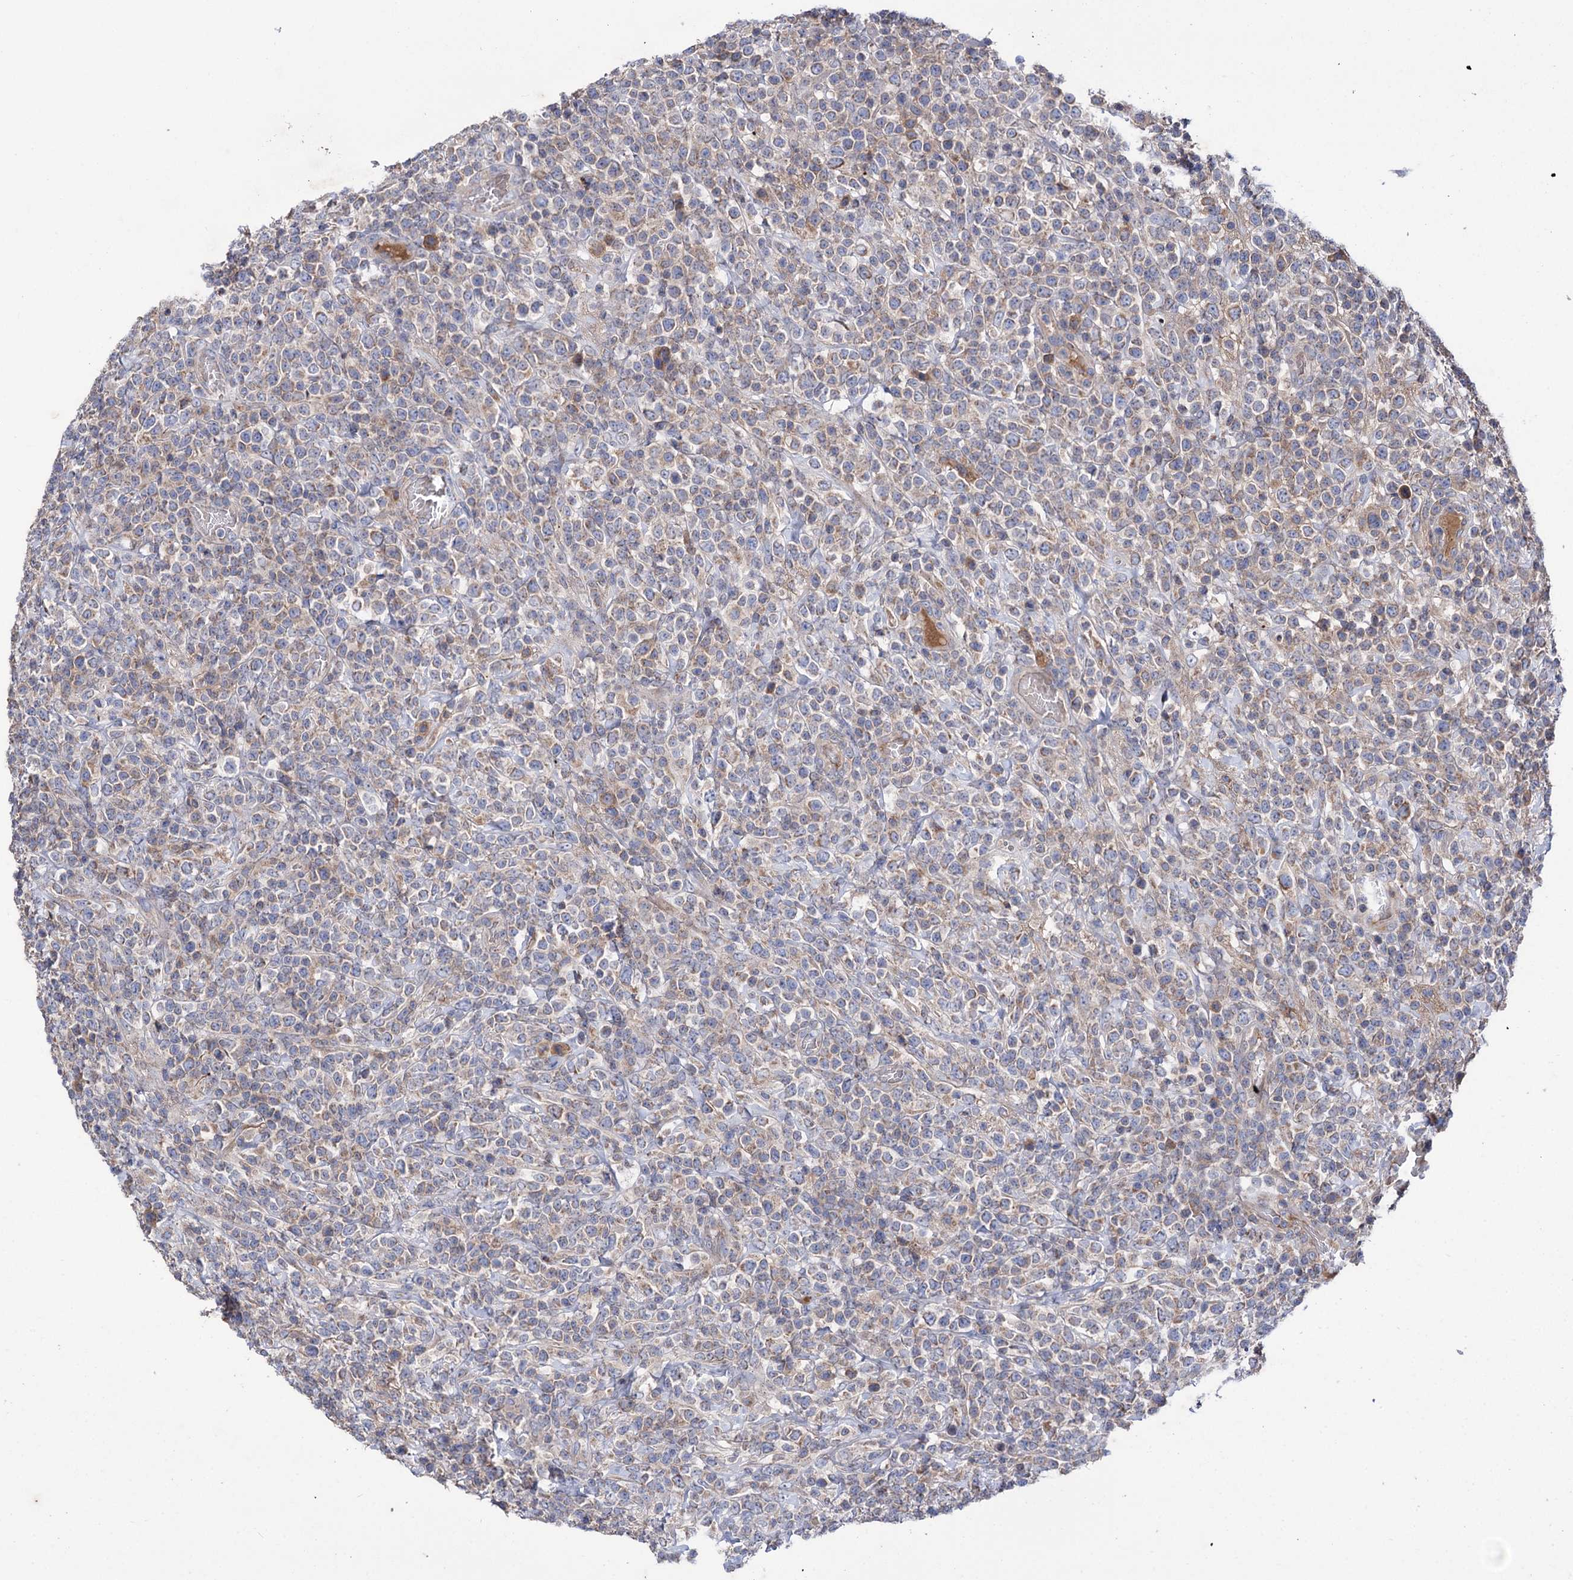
{"staining": {"intensity": "weak", "quantity": "25%-75%", "location": "cytoplasmic/membranous"}, "tissue": "lymphoma", "cell_type": "Tumor cells", "image_type": "cancer", "snomed": [{"axis": "morphology", "description": "Malignant lymphoma, non-Hodgkin's type, High grade"}, {"axis": "topography", "description": "Colon"}], "caption": "Immunohistochemical staining of human malignant lymphoma, non-Hodgkin's type (high-grade) displays low levels of weak cytoplasmic/membranous protein positivity in about 25%-75% of tumor cells. (IHC, brightfield microscopy, high magnification).", "gene": "CLPB", "patient": {"sex": "female", "age": 53}}